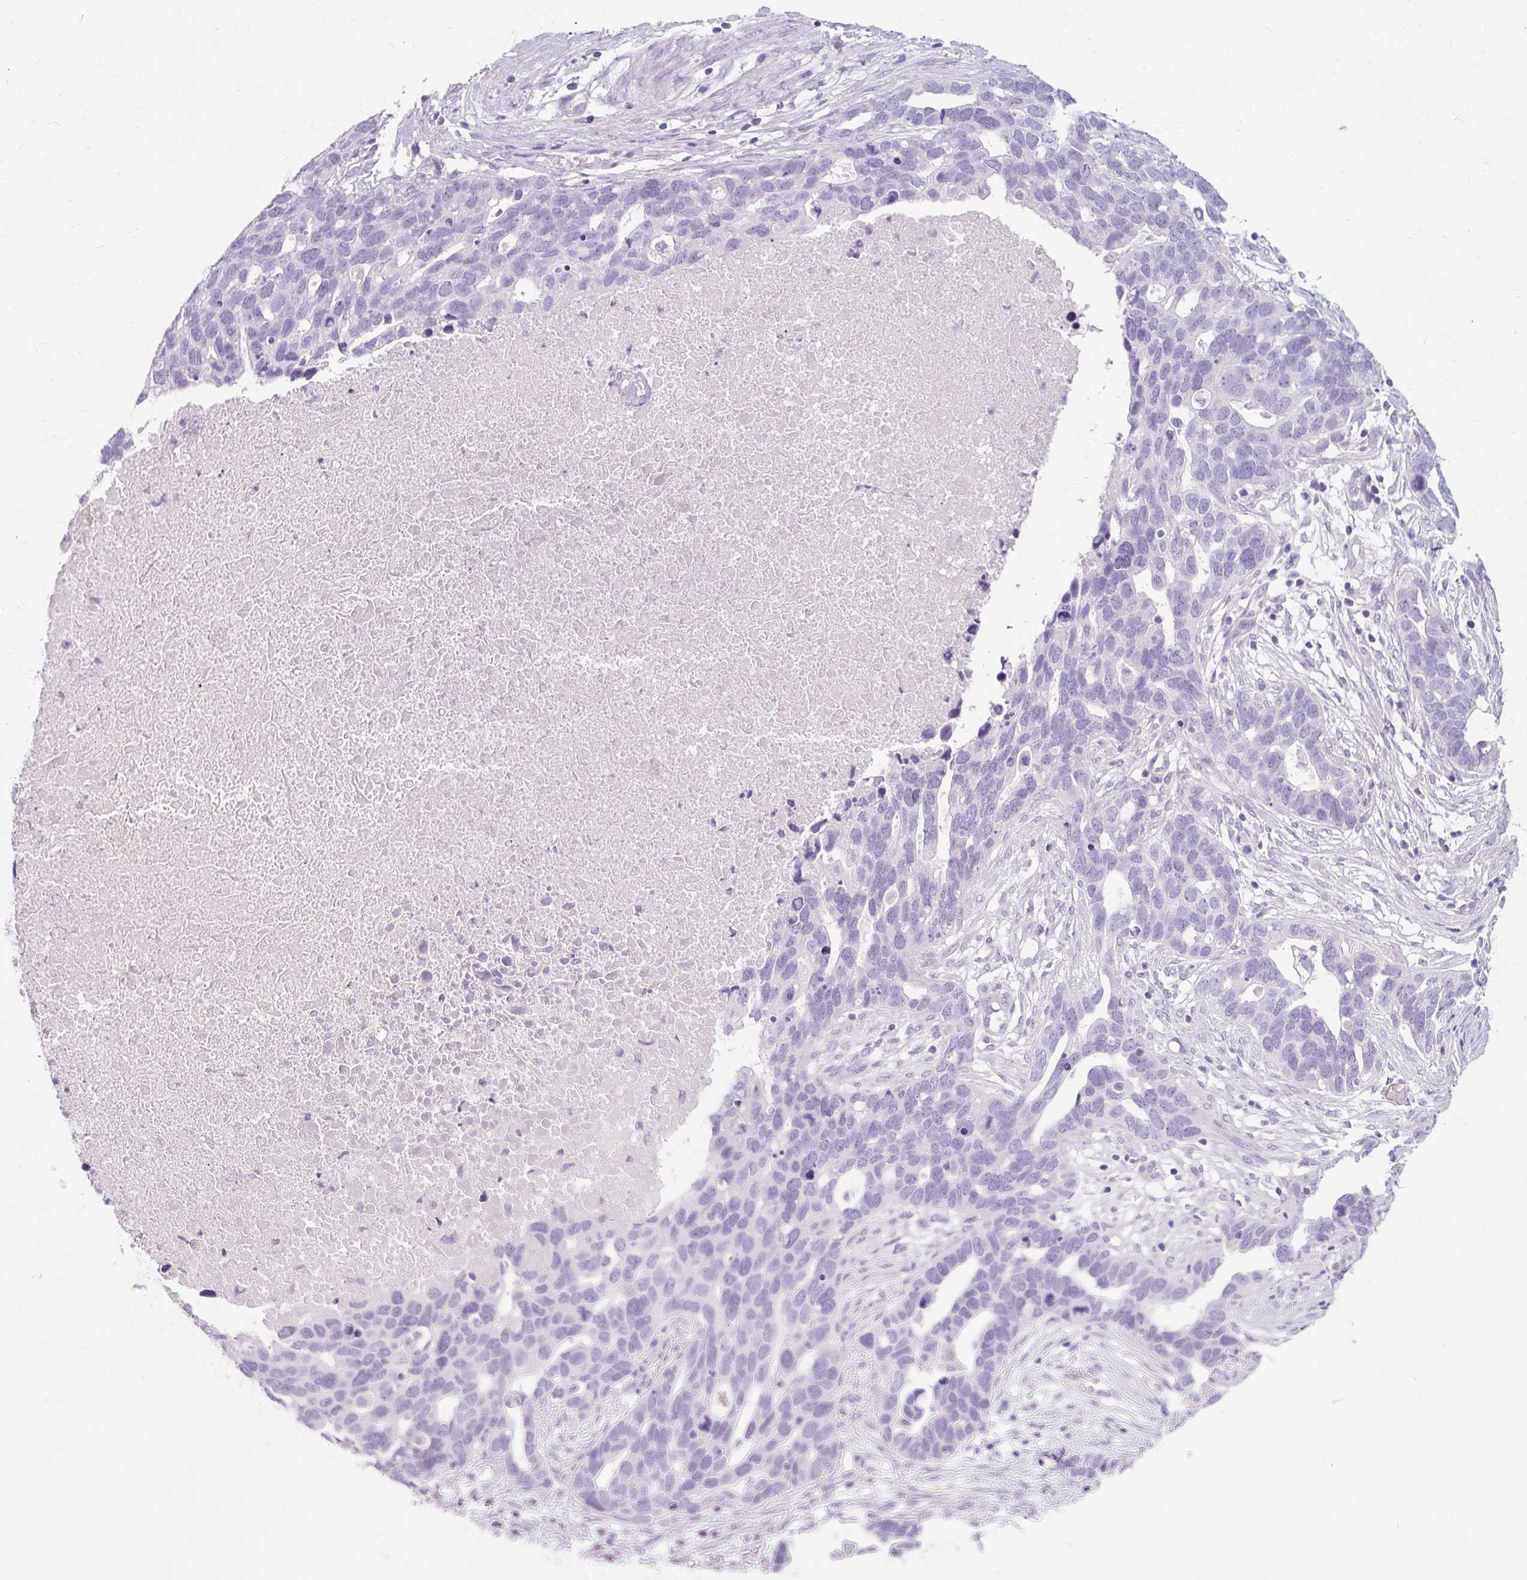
{"staining": {"intensity": "negative", "quantity": "none", "location": "none"}, "tissue": "ovarian cancer", "cell_type": "Tumor cells", "image_type": "cancer", "snomed": [{"axis": "morphology", "description": "Cystadenocarcinoma, serous, NOS"}, {"axis": "topography", "description": "Ovary"}], "caption": "Immunohistochemical staining of human ovarian cancer (serous cystadenocarcinoma) displays no significant staining in tumor cells.", "gene": "TMEM213", "patient": {"sex": "female", "age": 54}}